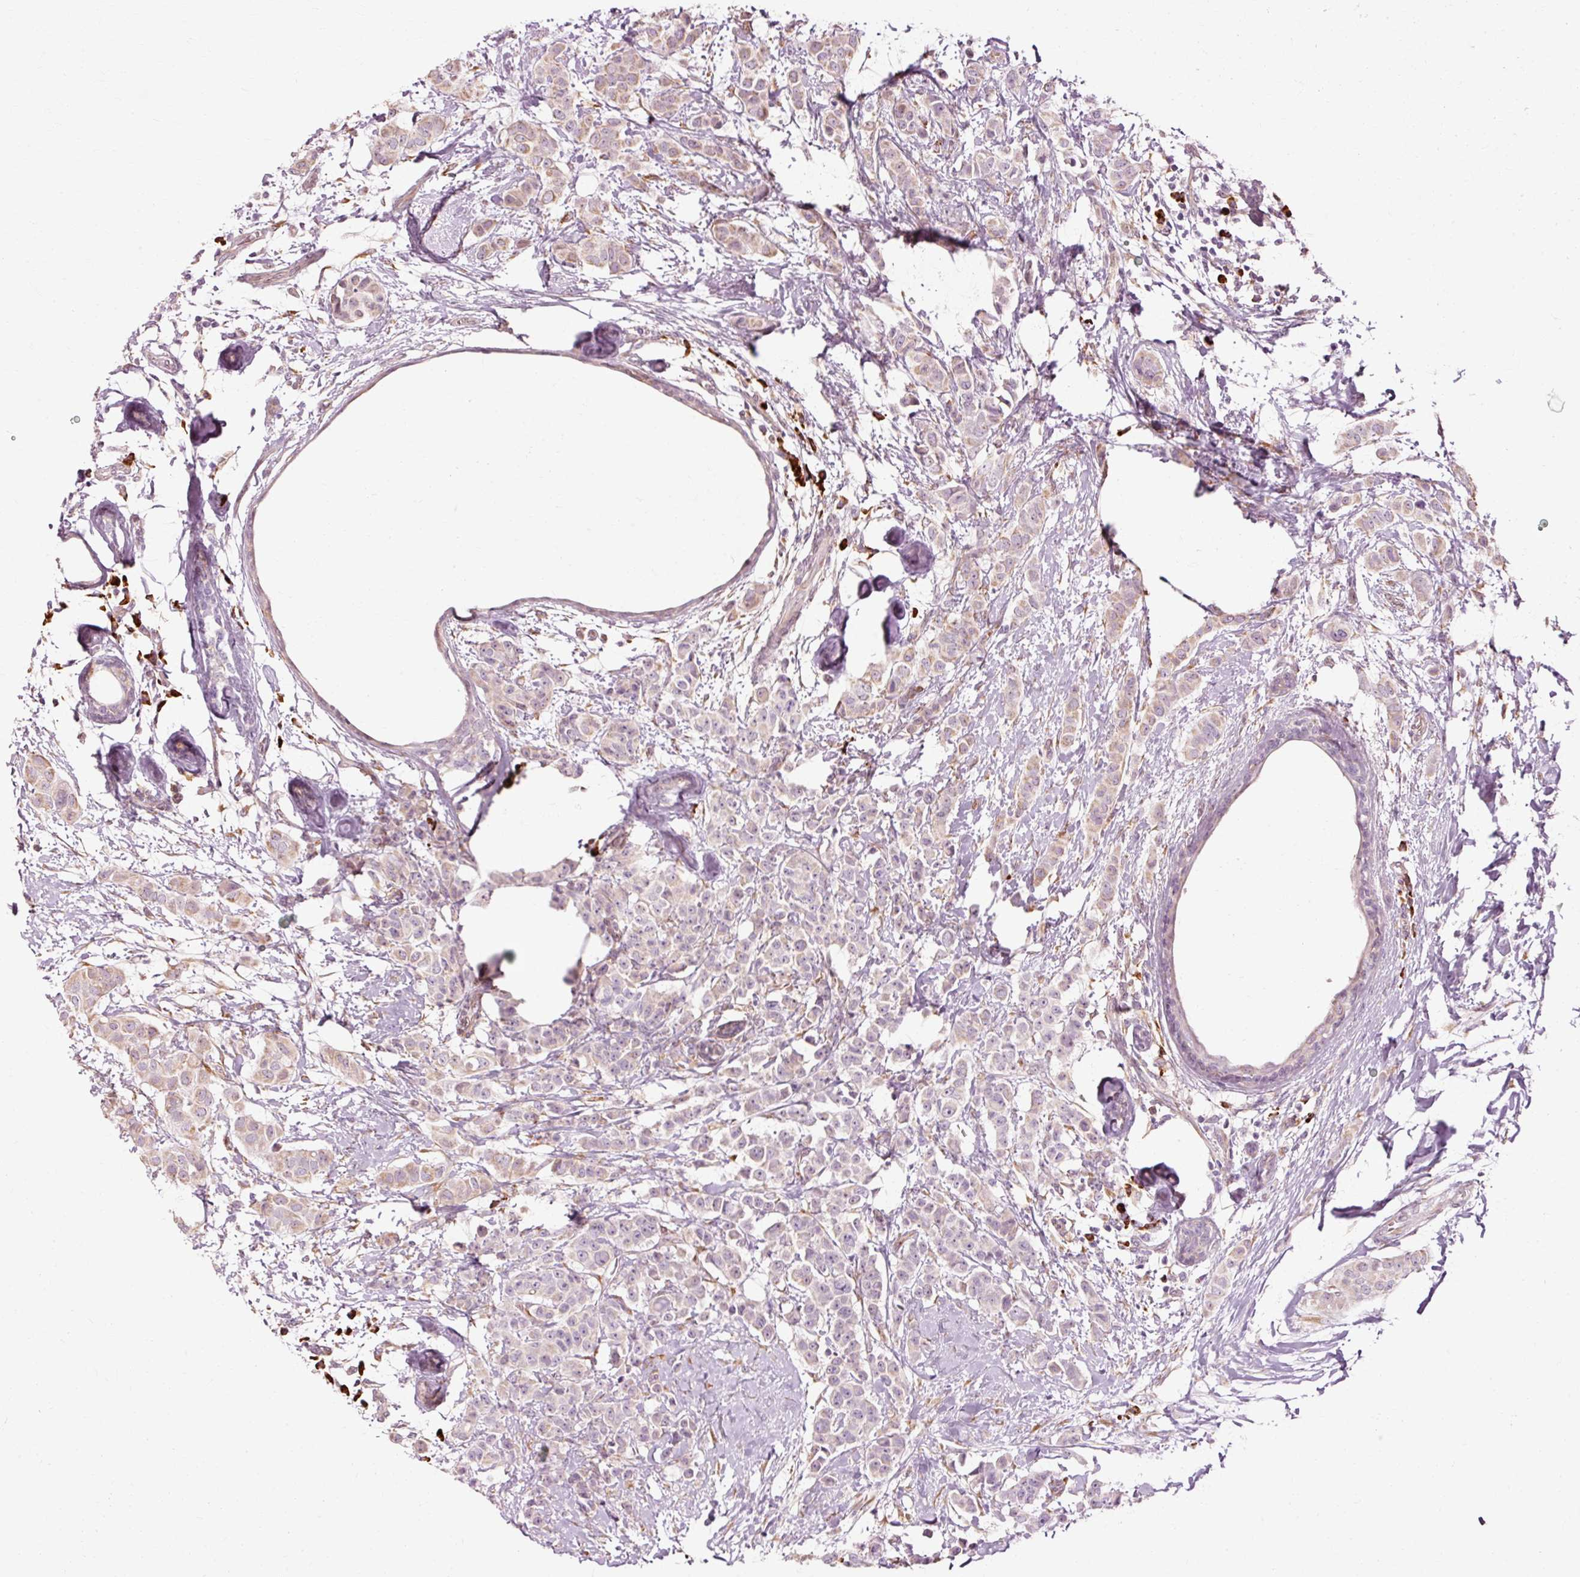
{"staining": {"intensity": "negative", "quantity": "none", "location": "none"}, "tissue": "breast cancer", "cell_type": "Tumor cells", "image_type": "cancer", "snomed": [{"axis": "morphology", "description": "Duct carcinoma"}, {"axis": "topography", "description": "Breast"}], "caption": "Tumor cells show no significant protein positivity in breast cancer (invasive ductal carcinoma). (Immunohistochemistry (ihc), brightfield microscopy, high magnification).", "gene": "RGPD5", "patient": {"sex": "female", "age": 40}}